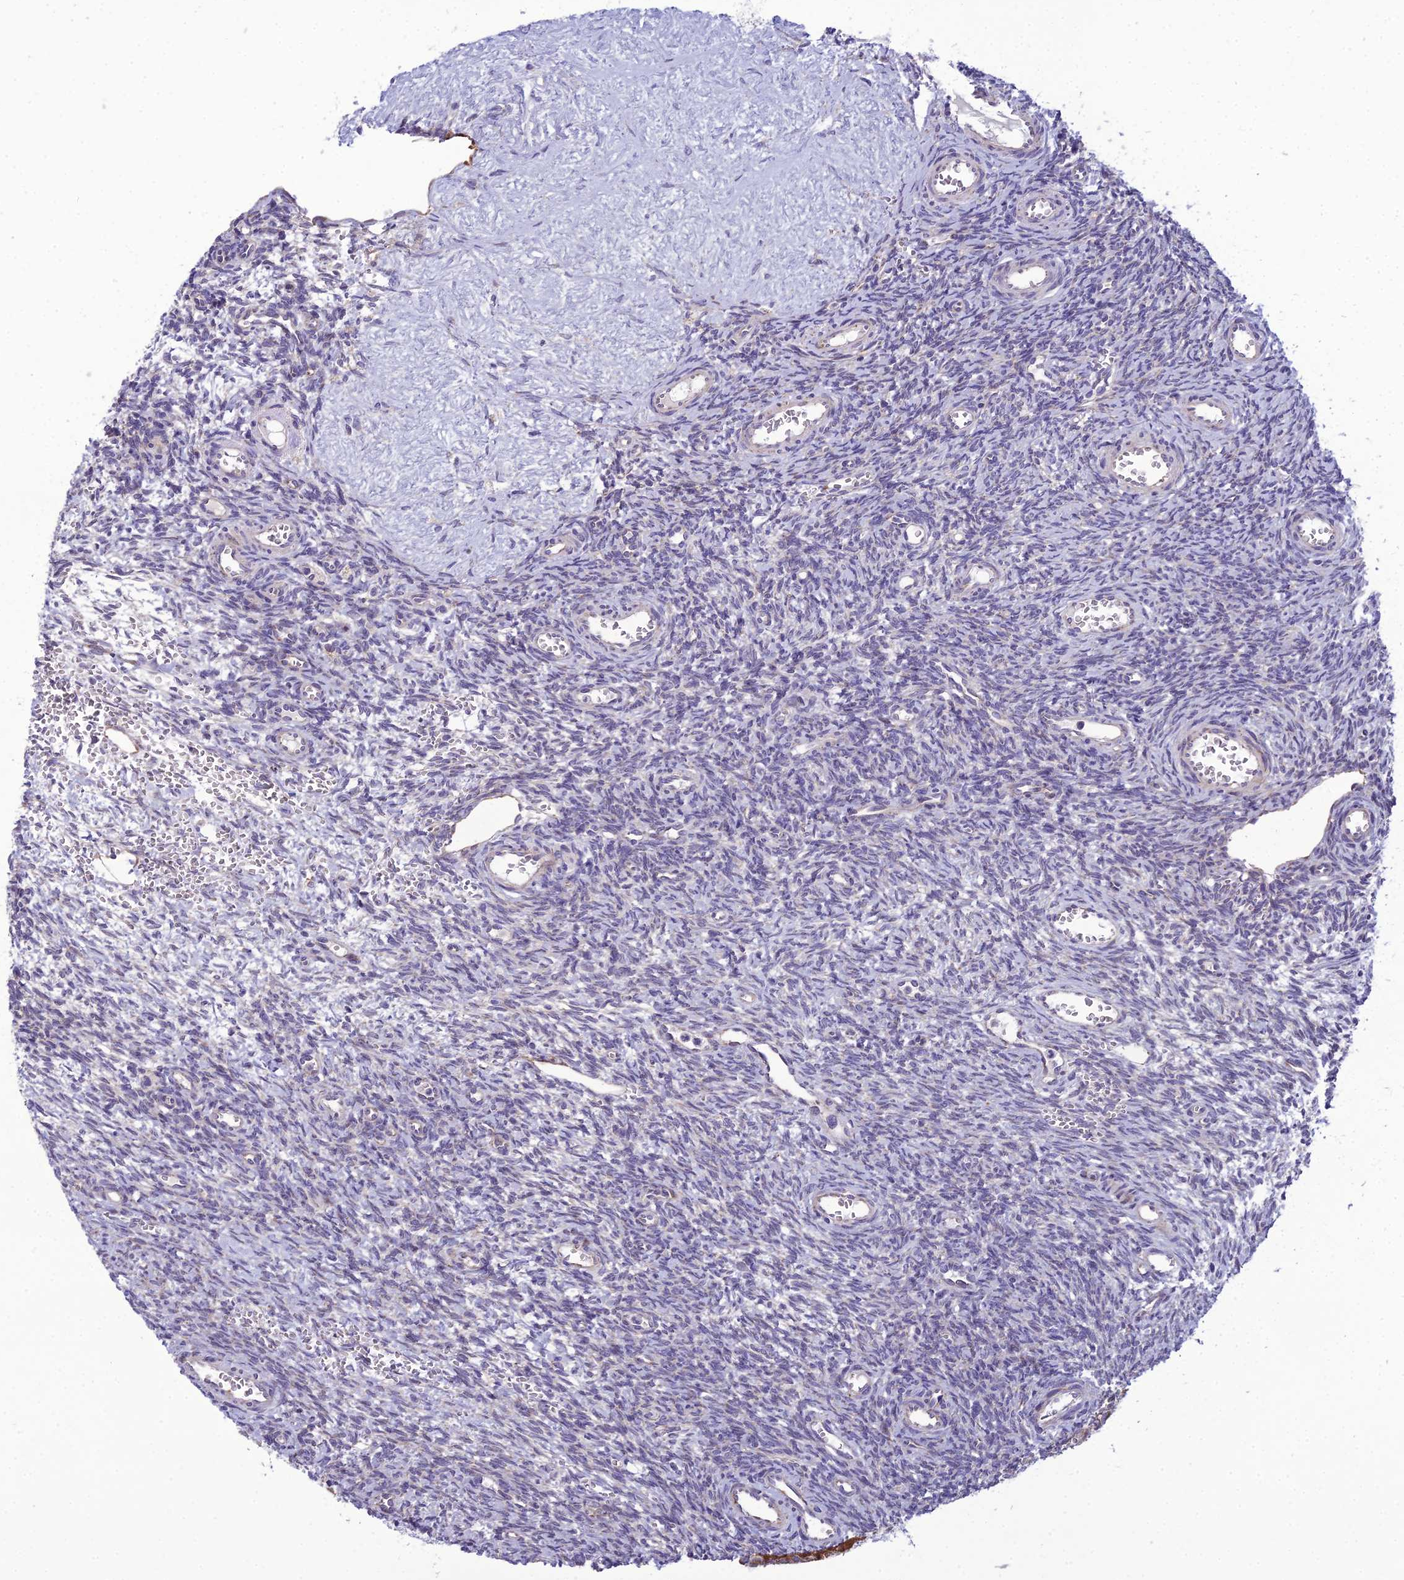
{"staining": {"intensity": "negative", "quantity": "none", "location": "none"}, "tissue": "ovary", "cell_type": "Ovarian stroma cells", "image_type": "normal", "snomed": [{"axis": "morphology", "description": "Normal tissue, NOS"}, {"axis": "topography", "description": "Ovary"}], "caption": "Ovarian stroma cells are negative for brown protein staining in benign ovary. (Stains: DAB (3,3'-diaminobenzidine) immunohistochemistry with hematoxylin counter stain, Microscopy: brightfield microscopy at high magnification).", "gene": "NODAL", "patient": {"sex": "female", "age": 39}}